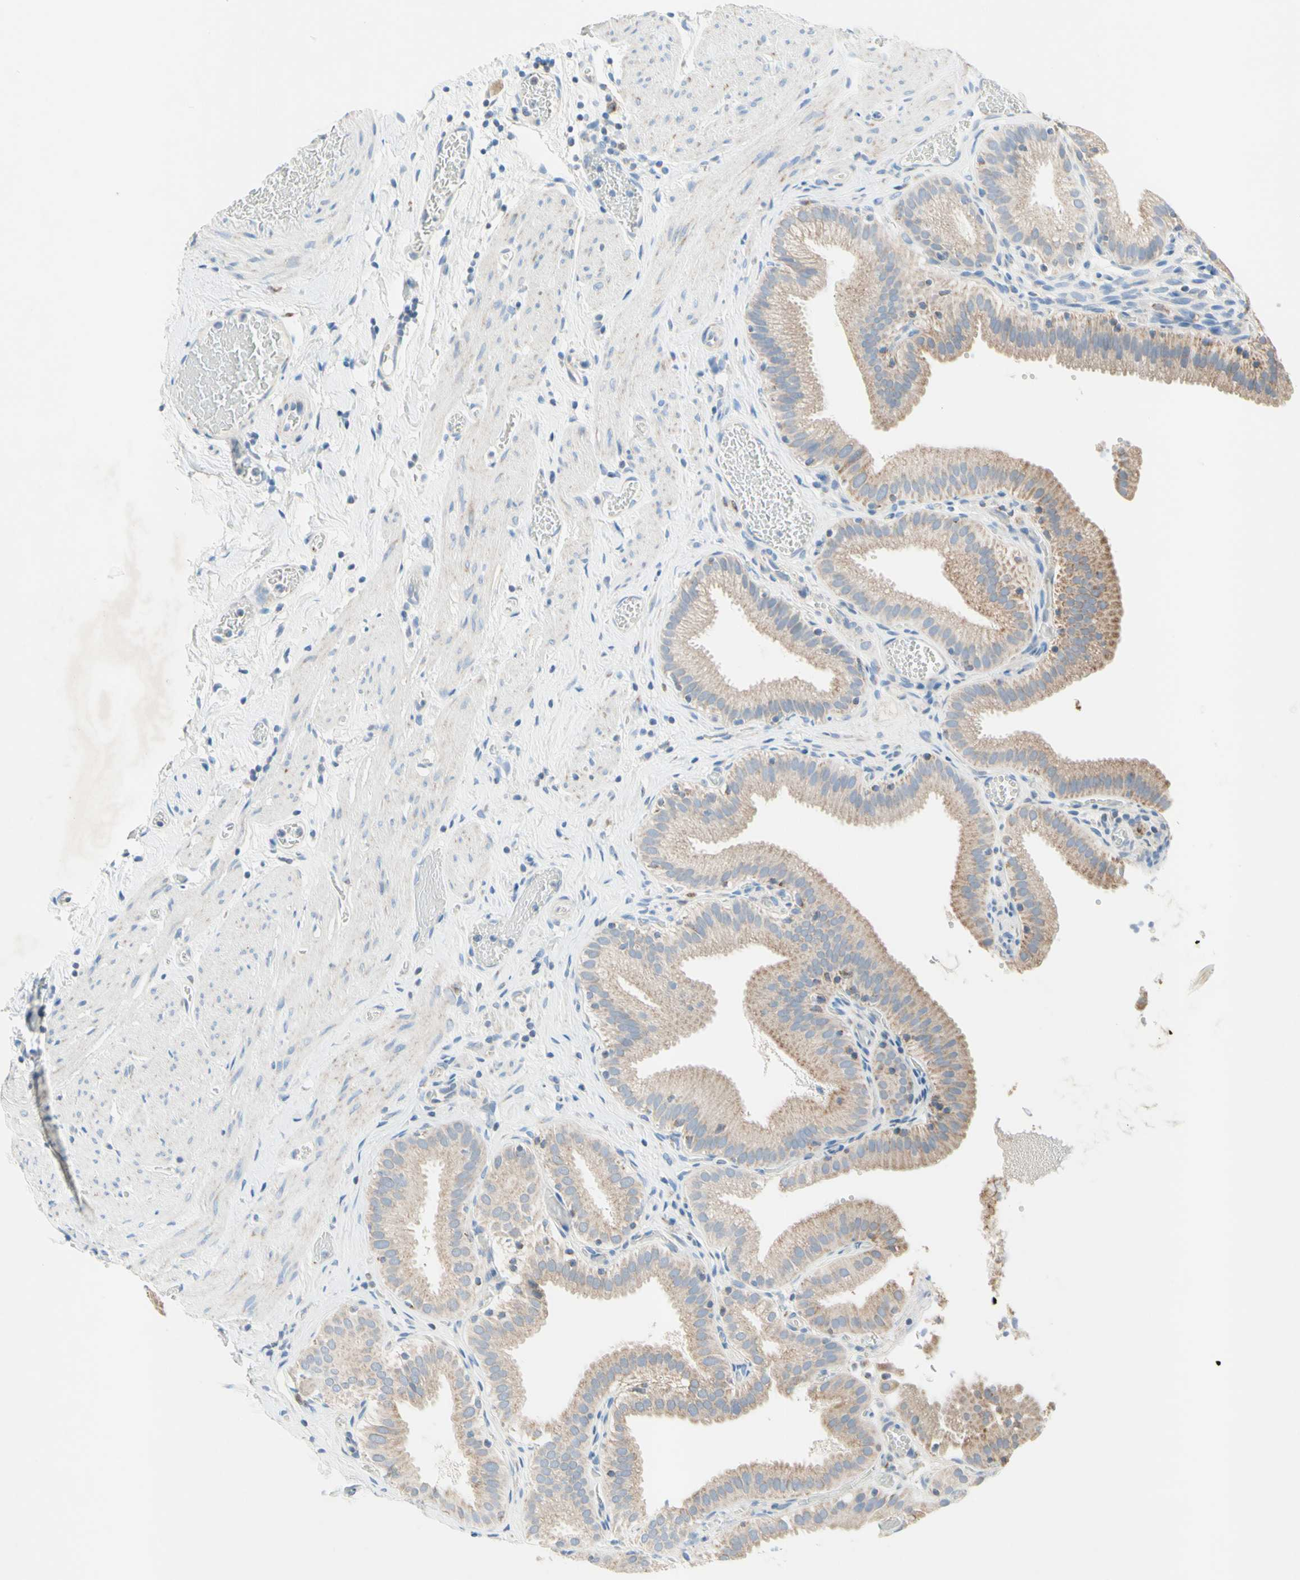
{"staining": {"intensity": "weak", "quantity": ">75%", "location": "cytoplasmic/membranous"}, "tissue": "gallbladder", "cell_type": "Glandular cells", "image_type": "normal", "snomed": [{"axis": "morphology", "description": "Normal tissue, NOS"}, {"axis": "topography", "description": "Gallbladder"}], "caption": "Gallbladder stained for a protein displays weak cytoplasmic/membranous positivity in glandular cells. (brown staining indicates protein expression, while blue staining denotes nuclei).", "gene": "MFF", "patient": {"sex": "male", "age": 54}}